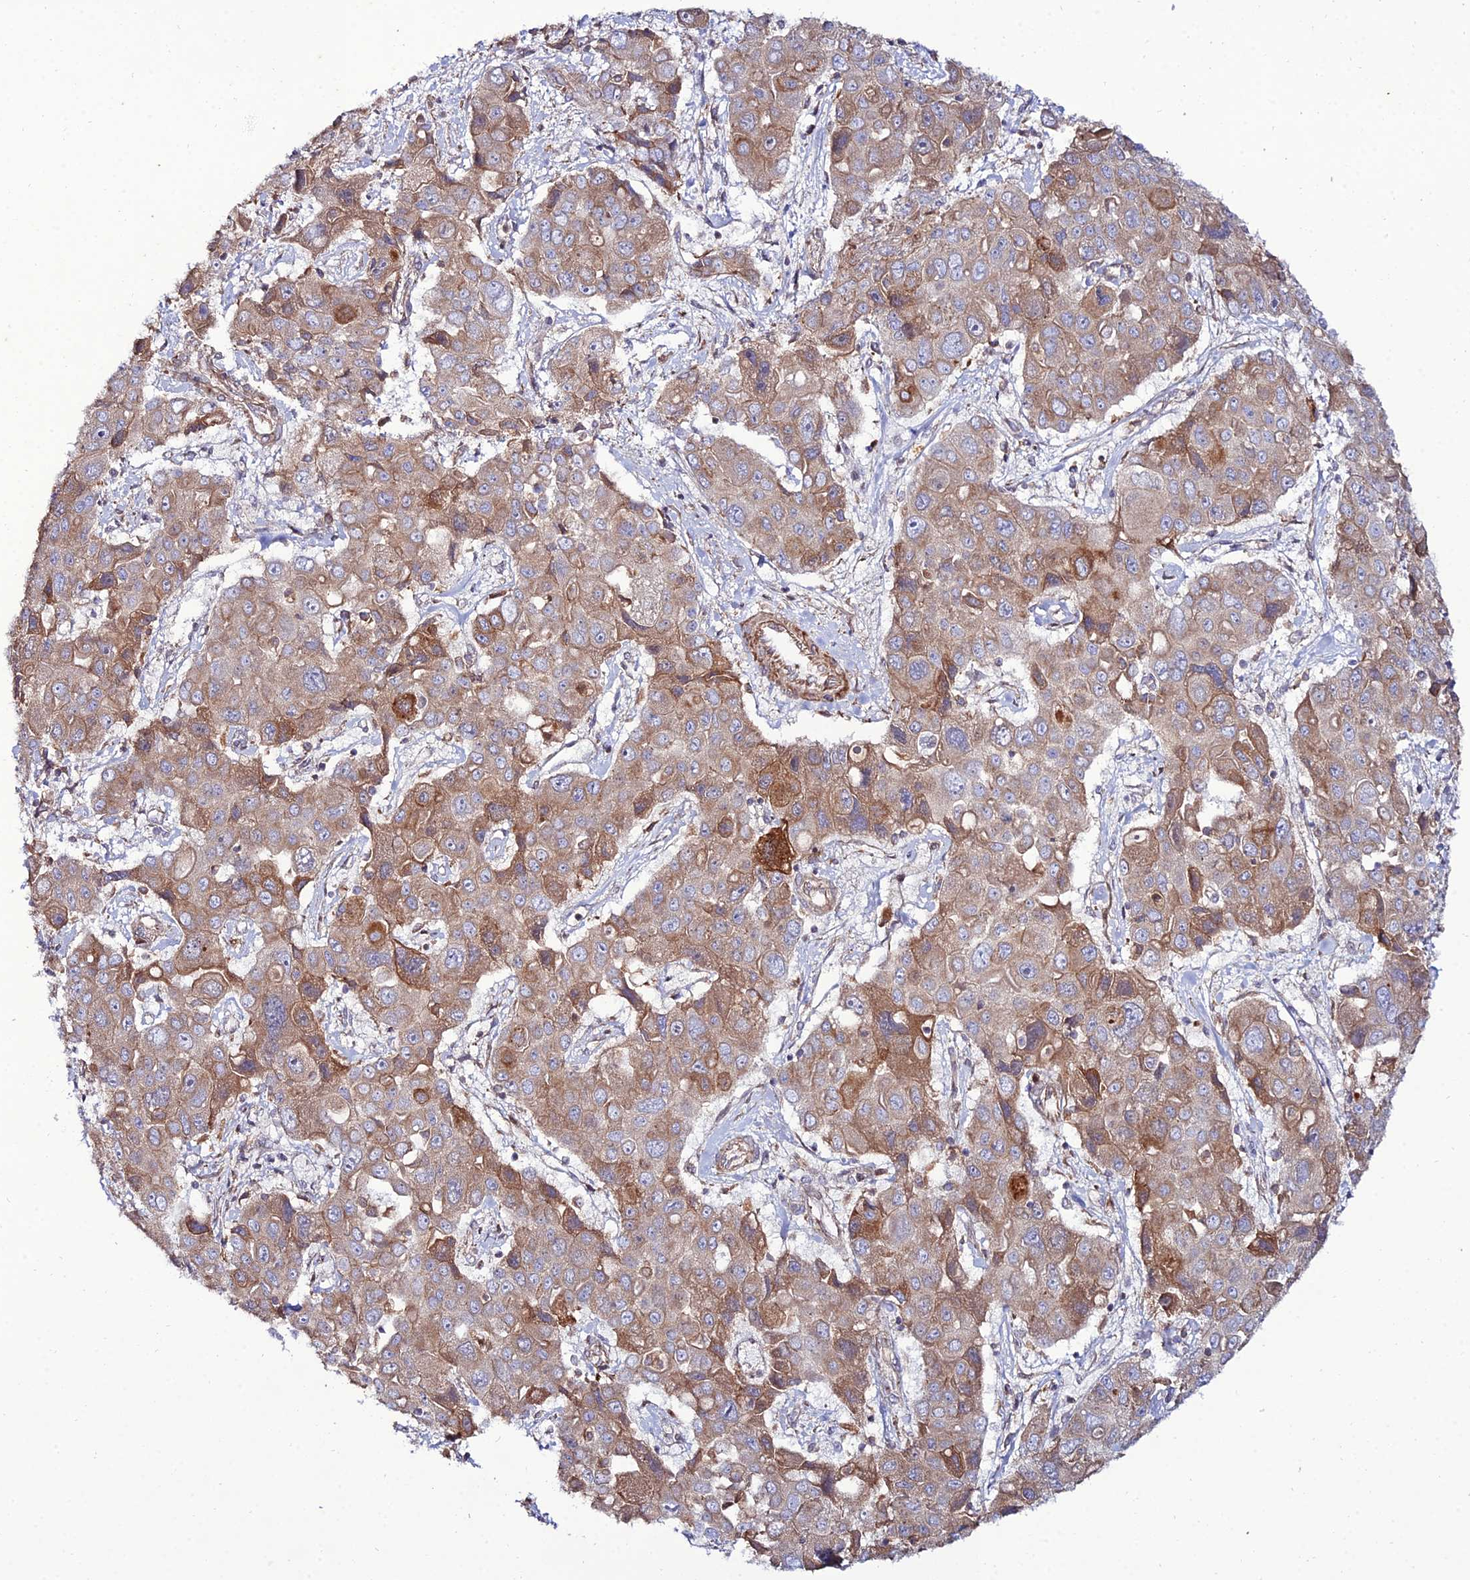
{"staining": {"intensity": "moderate", "quantity": ">75%", "location": "cytoplasmic/membranous"}, "tissue": "liver cancer", "cell_type": "Tumor cells", "image_type": "cancer", "snomed": [{"axis": "morphology", "description": "Cholangiocarcinoma"}, {"axis": "topography", "description": "Liver"}], "caption": "A high-resolution image shows immunohistochemistry (IHC) staining of liver cancer, which shows moderate cytoplasmic/membranous positivity in about >75% of tumor cells.", "gene": "ARL6IP1", "patient": {"sex": "male", "age": 67}}